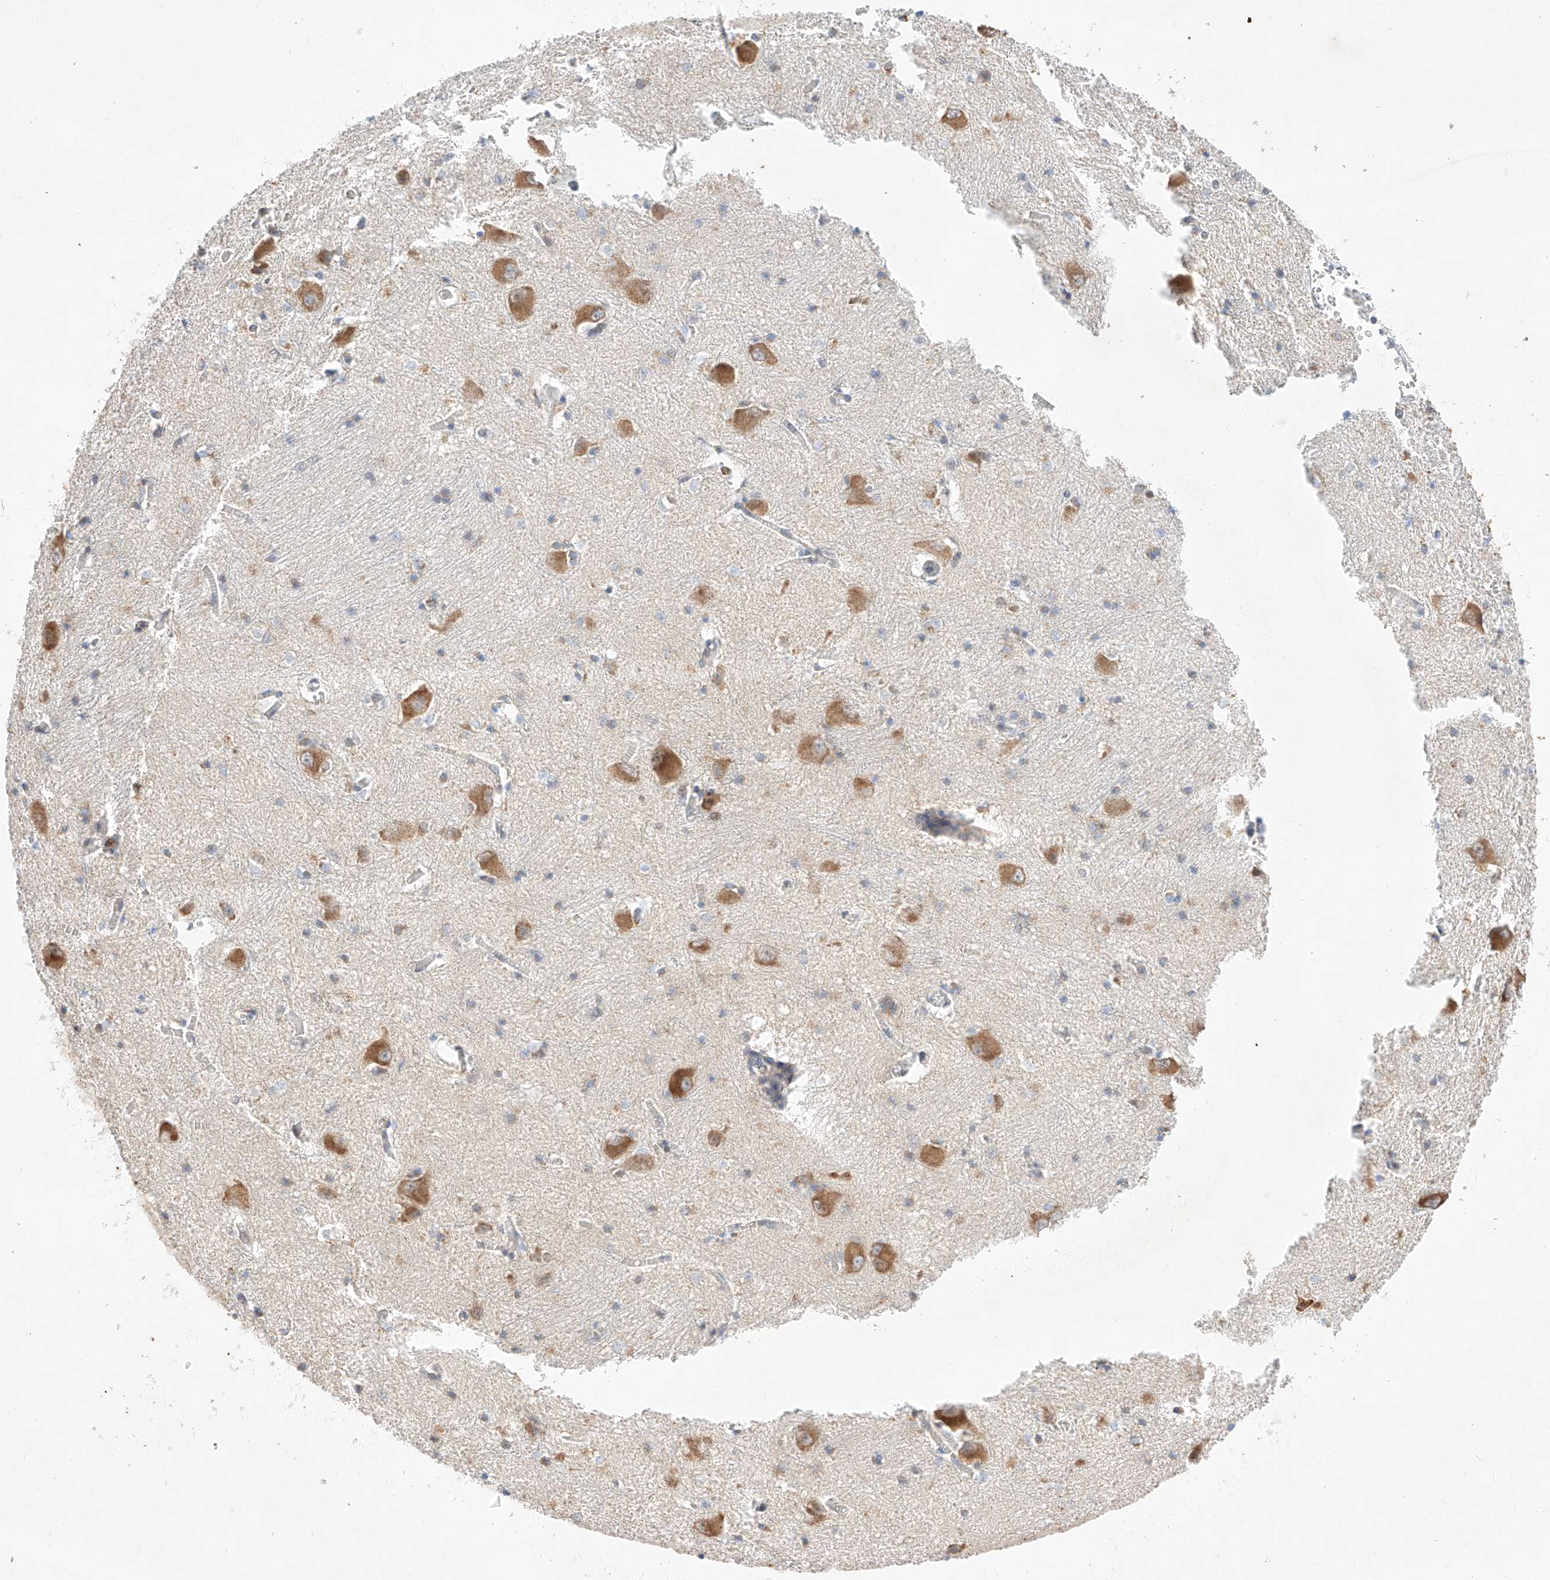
{"staining": {"intensity": "moderate", "quantity": "<25%", "location": "cytoplasmic/membranous"}, "tissue": "caudate", "cell_type": "Glial cells", "image_type": "normal", "snomed": [{"axis": "morphology", "description": "Normal tissue, NOS"}, {"axis": "topography", "description": "Lateral ventricle wall"}], "caption": "This photomicrograph exhibits immunohistochemistry (IHC) staining of benign human caudate, with low moderate cytoplasmic/membranous staining in about <25% of glial cells.", "gene": "C6orf118", "patient": {"sex": "male", "age": 37}}